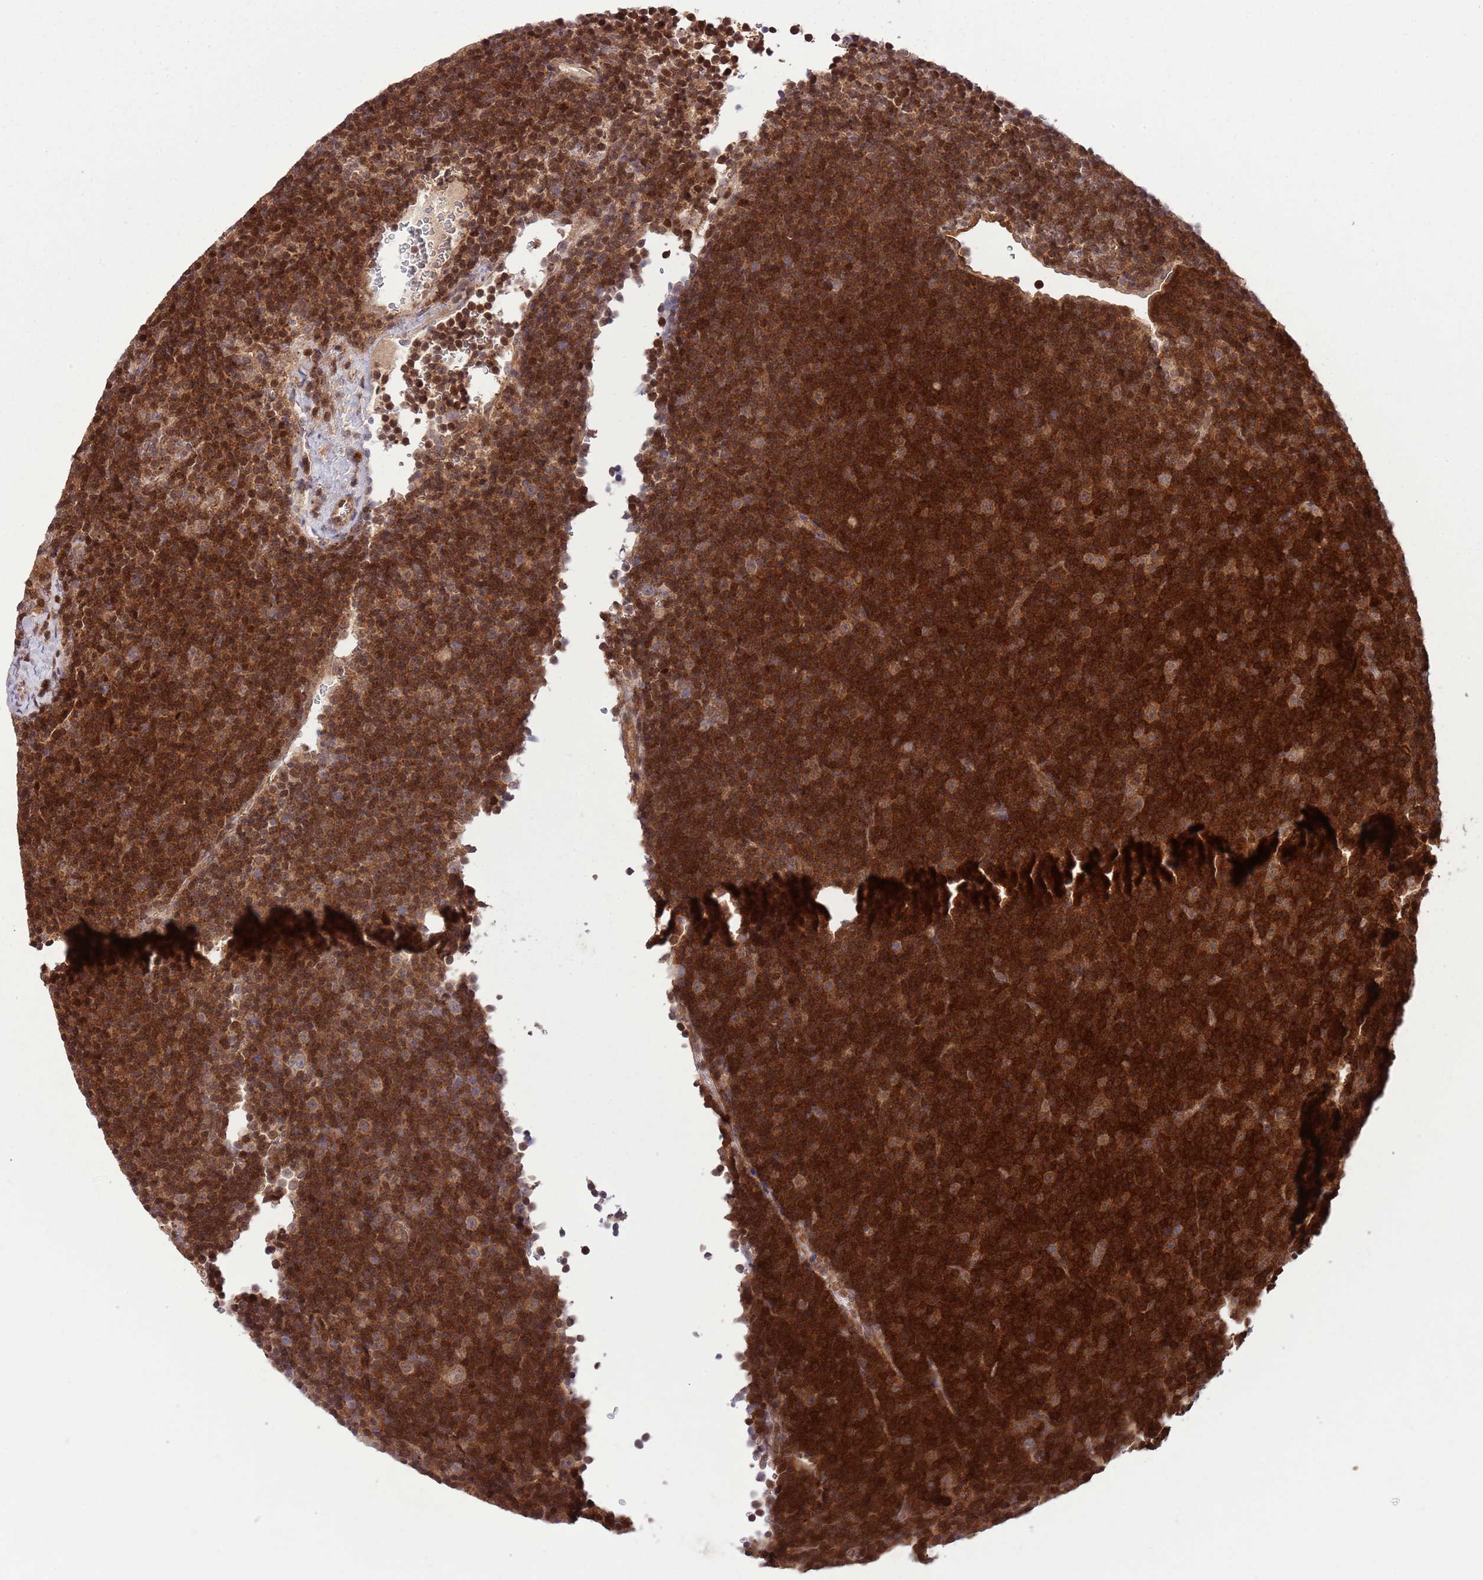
{"staining": {"intensity": "strong", "quantity": ">75%", "location": "cytoplasmic/membranous,nuclear"}, "tissue": "lymphoma", "cell_type": "Tumor cells", "image_type": "cancer", "snomed": [{"axis": "morphology", "description": "Malignant lymphoma, non-Hodgkin's type, Low grade"}, {"axis": "topography", "description": "Lymph node"}], "caption": "Protein expression analysis of lymphoma shows strong cytoplasmic/membranous and nuclear expression in about >75% of tumor cells.", "gene": "HDHD2", "patient": {"sex": "female", "age": 67}}